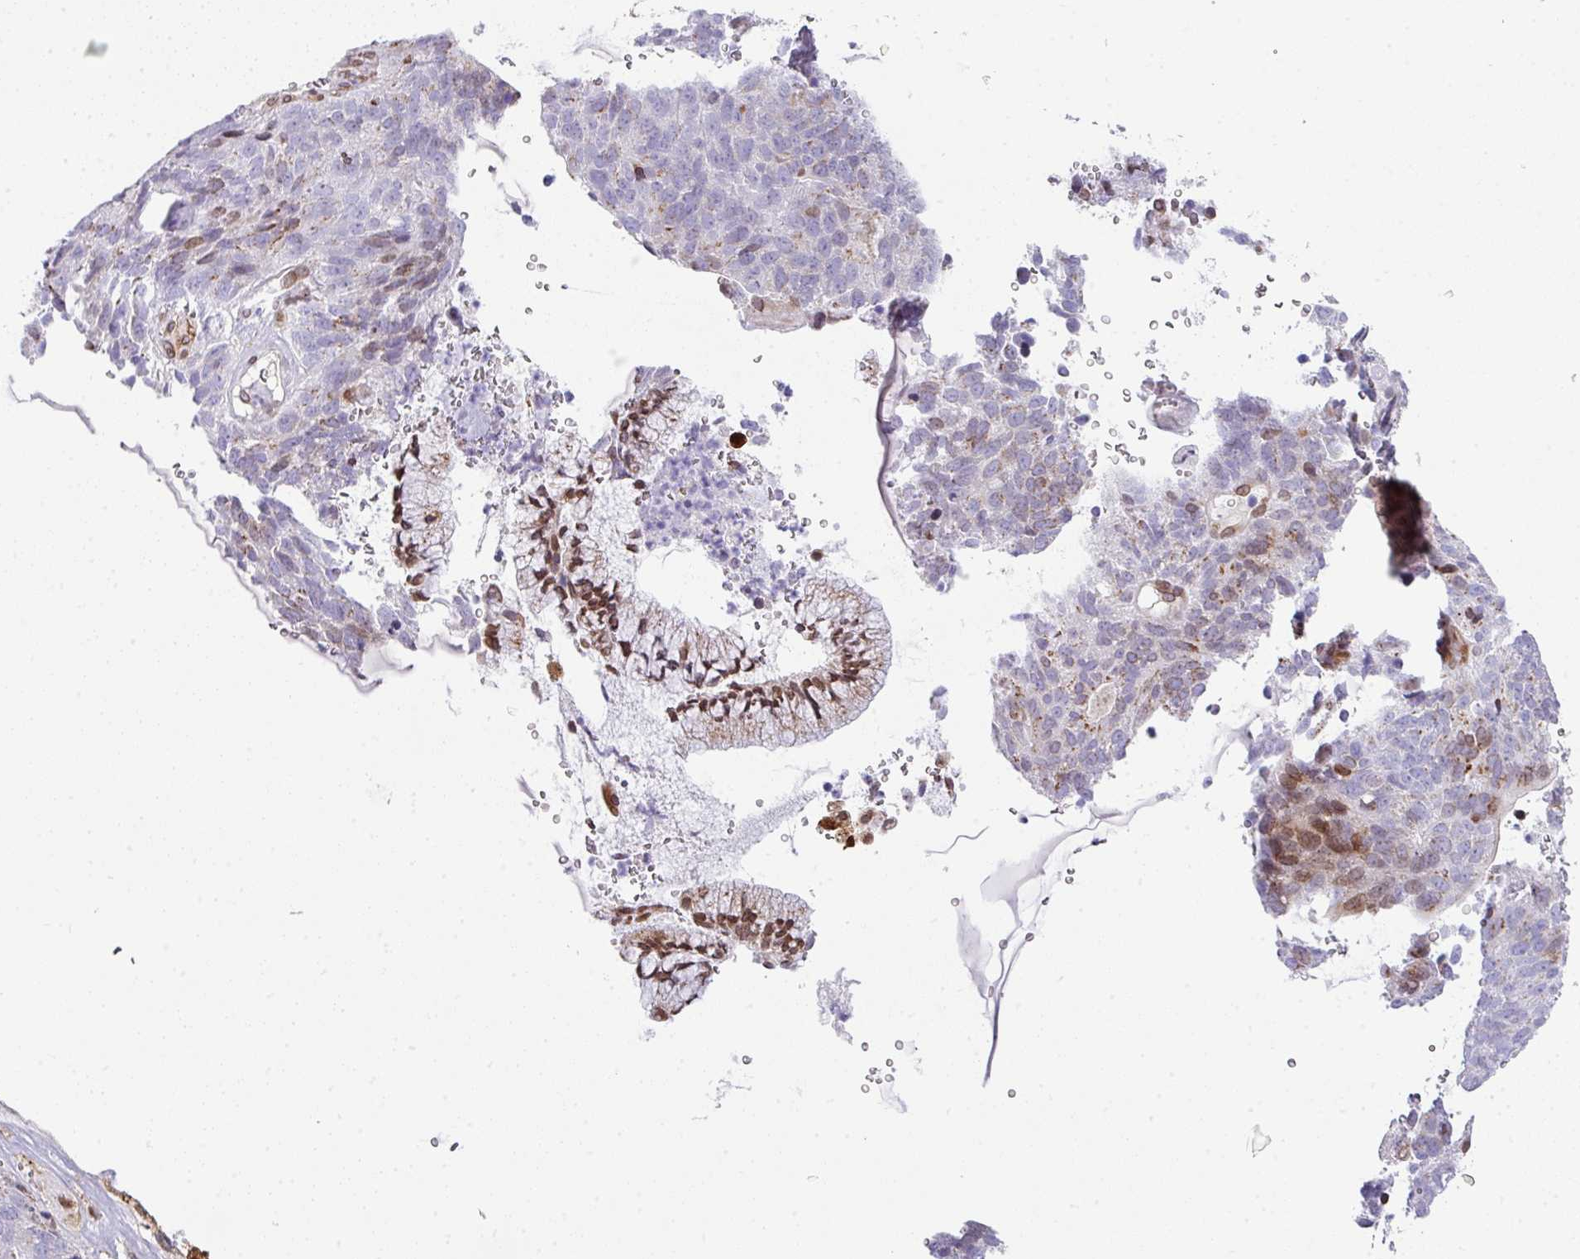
{"staining": {"intensity": "moderate", "quantity": "<25%", "location": "nuclear"}, "tissue": "cervical cancer", "cell_type": "Tumor cells", "image_type": "cancer", "snomed": [{"axis": "morphology", "description": "Adenocarcinoma, NOS"}, {"axis": "topography", "description": "Cervix"}], "caption": "Adenocarcinoma (cervical) stained with a brown dye reveals moderate nuclear positive positivity in about <25% of tumor cells.", "gene": "PLK1", "patient": {"sex": "female", "age": 38}}